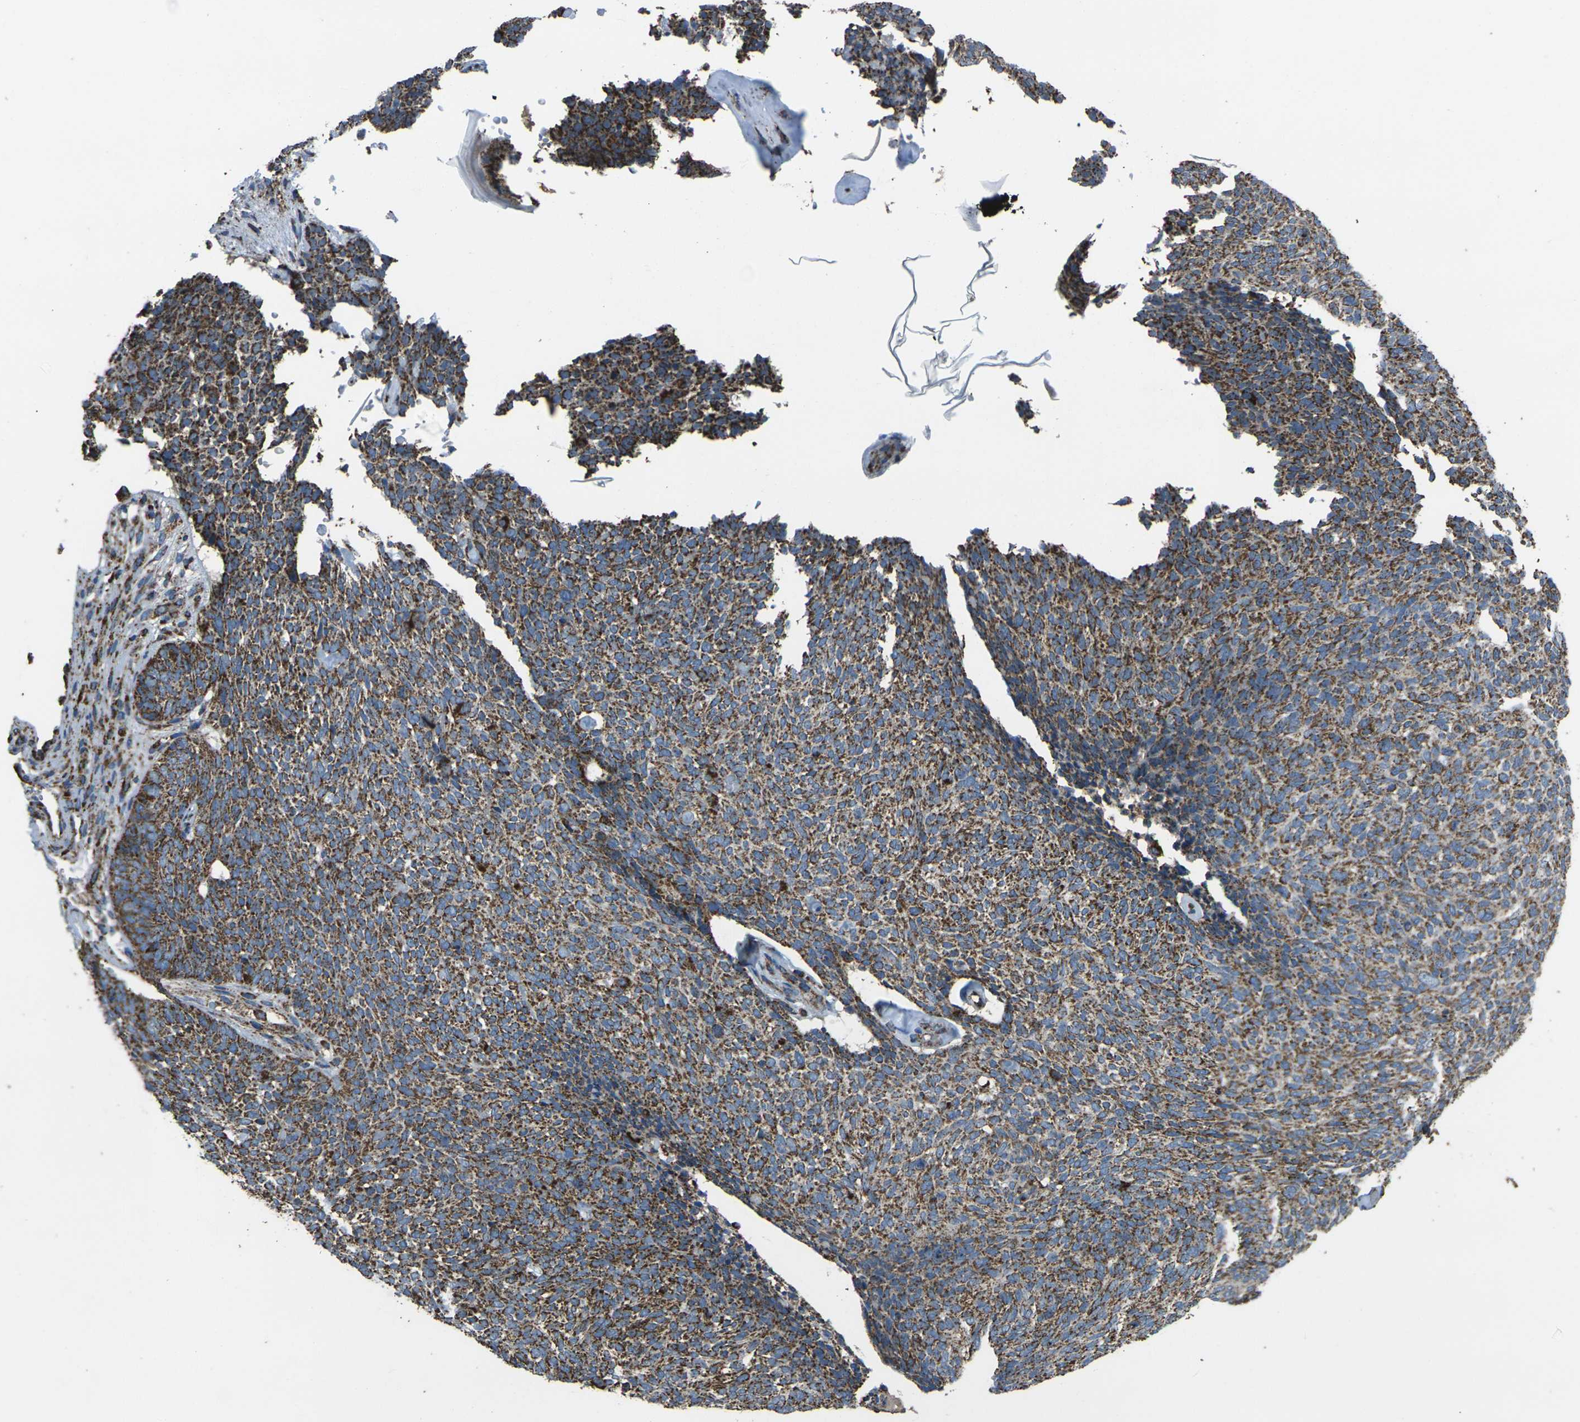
{"staining": {"intensity": "moderate", "quantity": ">75%", "location": "cytoplasmic/membranous"}, "tissue": "skin cancer", "cell_type": "Tumor cells", "image_type": "cancer", "snomed": [{"axis": "morphology", "description": "Basal cell carcinoma"}, {"axis": "topography", "description": "Skin"}], "caption": "Skin cancer tissue reveals moderate cytoplasmic/membranous staining in about >75% of tumor cells, visualized by immunohistochemistry.", "gene": "KLHL5", "patient": {"sex": "female", "age": 84}}